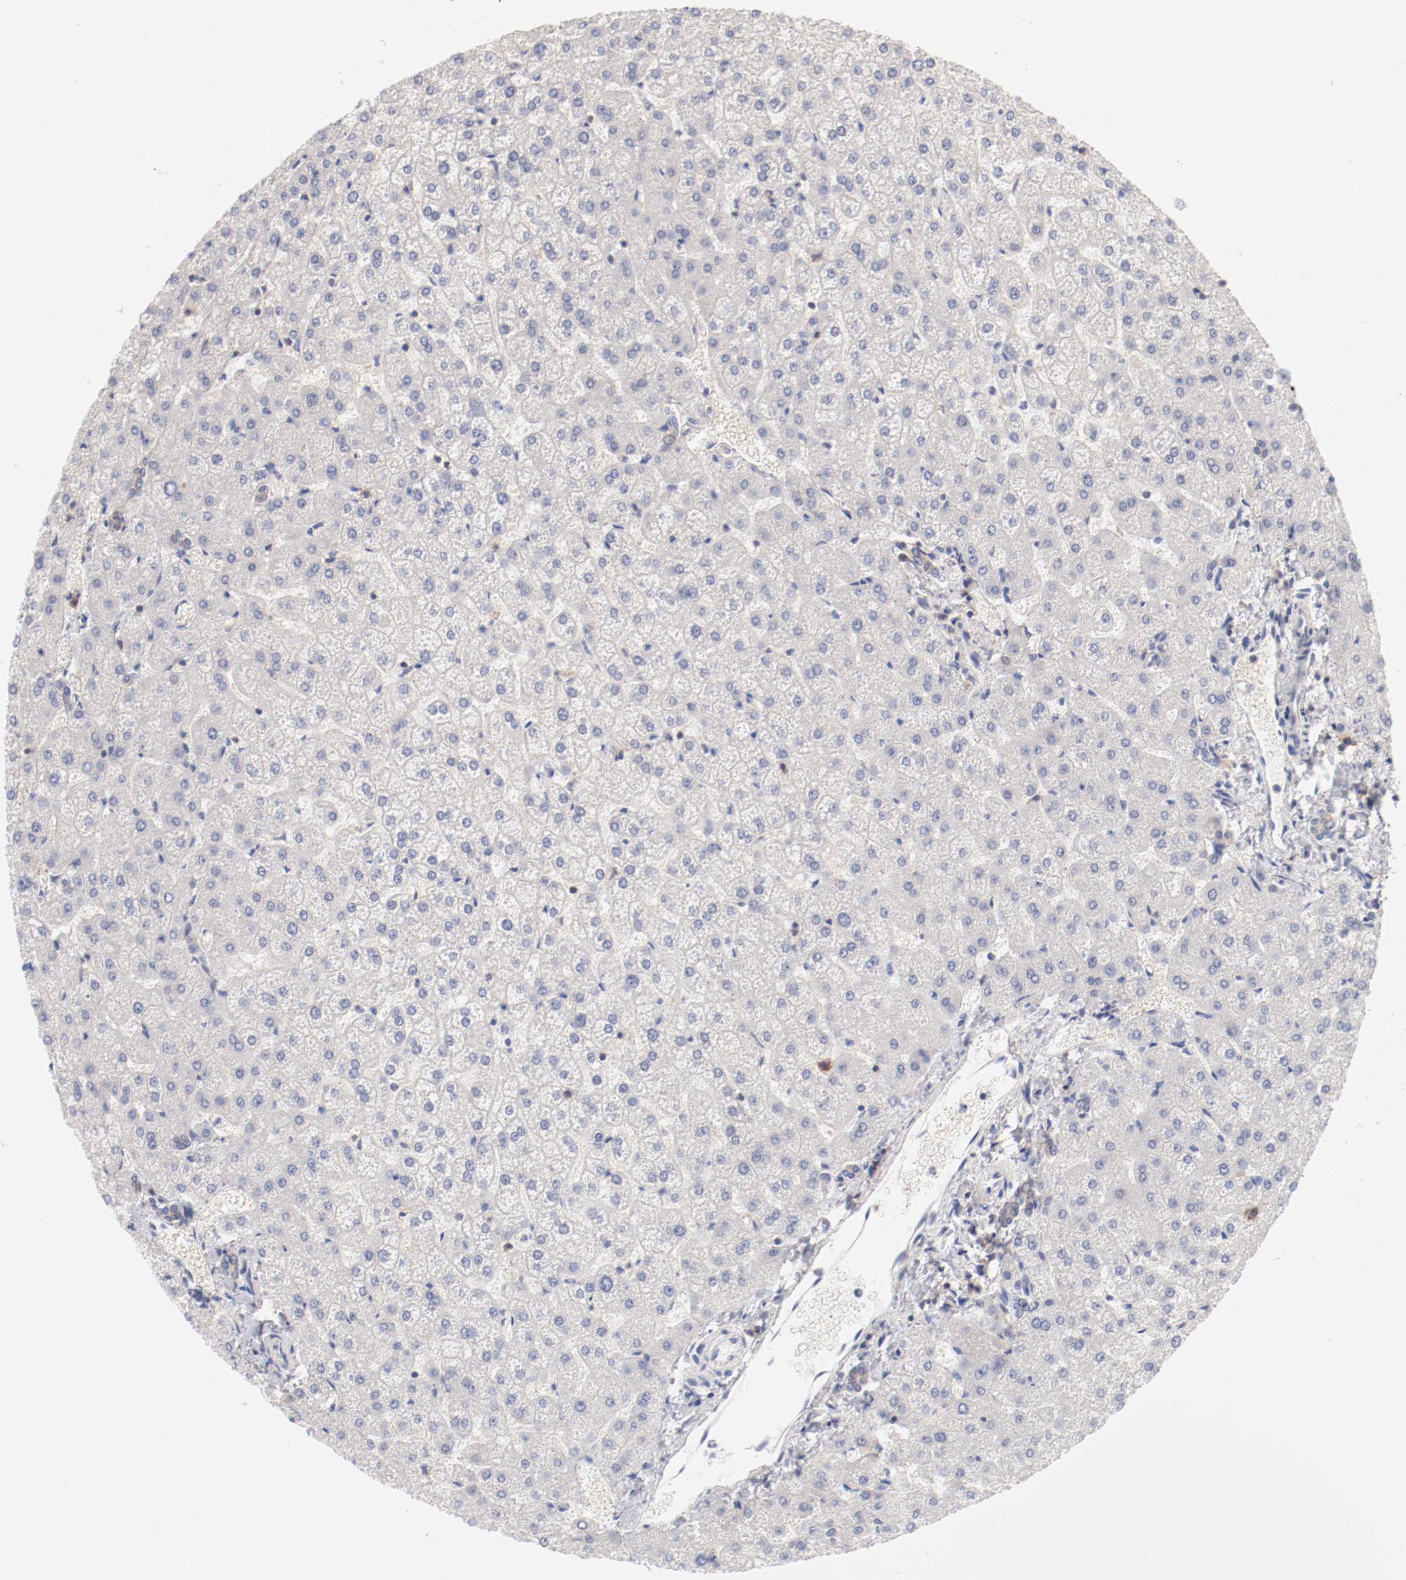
{"staining": {"intensity": "weak", "quantity": ">75%", "location": "cytoplasmic/membranous"}, "tissue": "liver", "cell_type": "Cholangiocytes", "image_type": "normal", "snomed": [{"axis": "morphology", "description": "Normal tissue, NOS"}, {"axis": "topography", "description": "Liver"}], "caption": "An immunohistochemistry image of unremarkable tissue is shown. Protein staining in brown labels weak cytoplasmic/membranous positivity in liver within cholangiocytes.", "gene": "SETD3", "patient": {"sex": "female", "age": 32}}